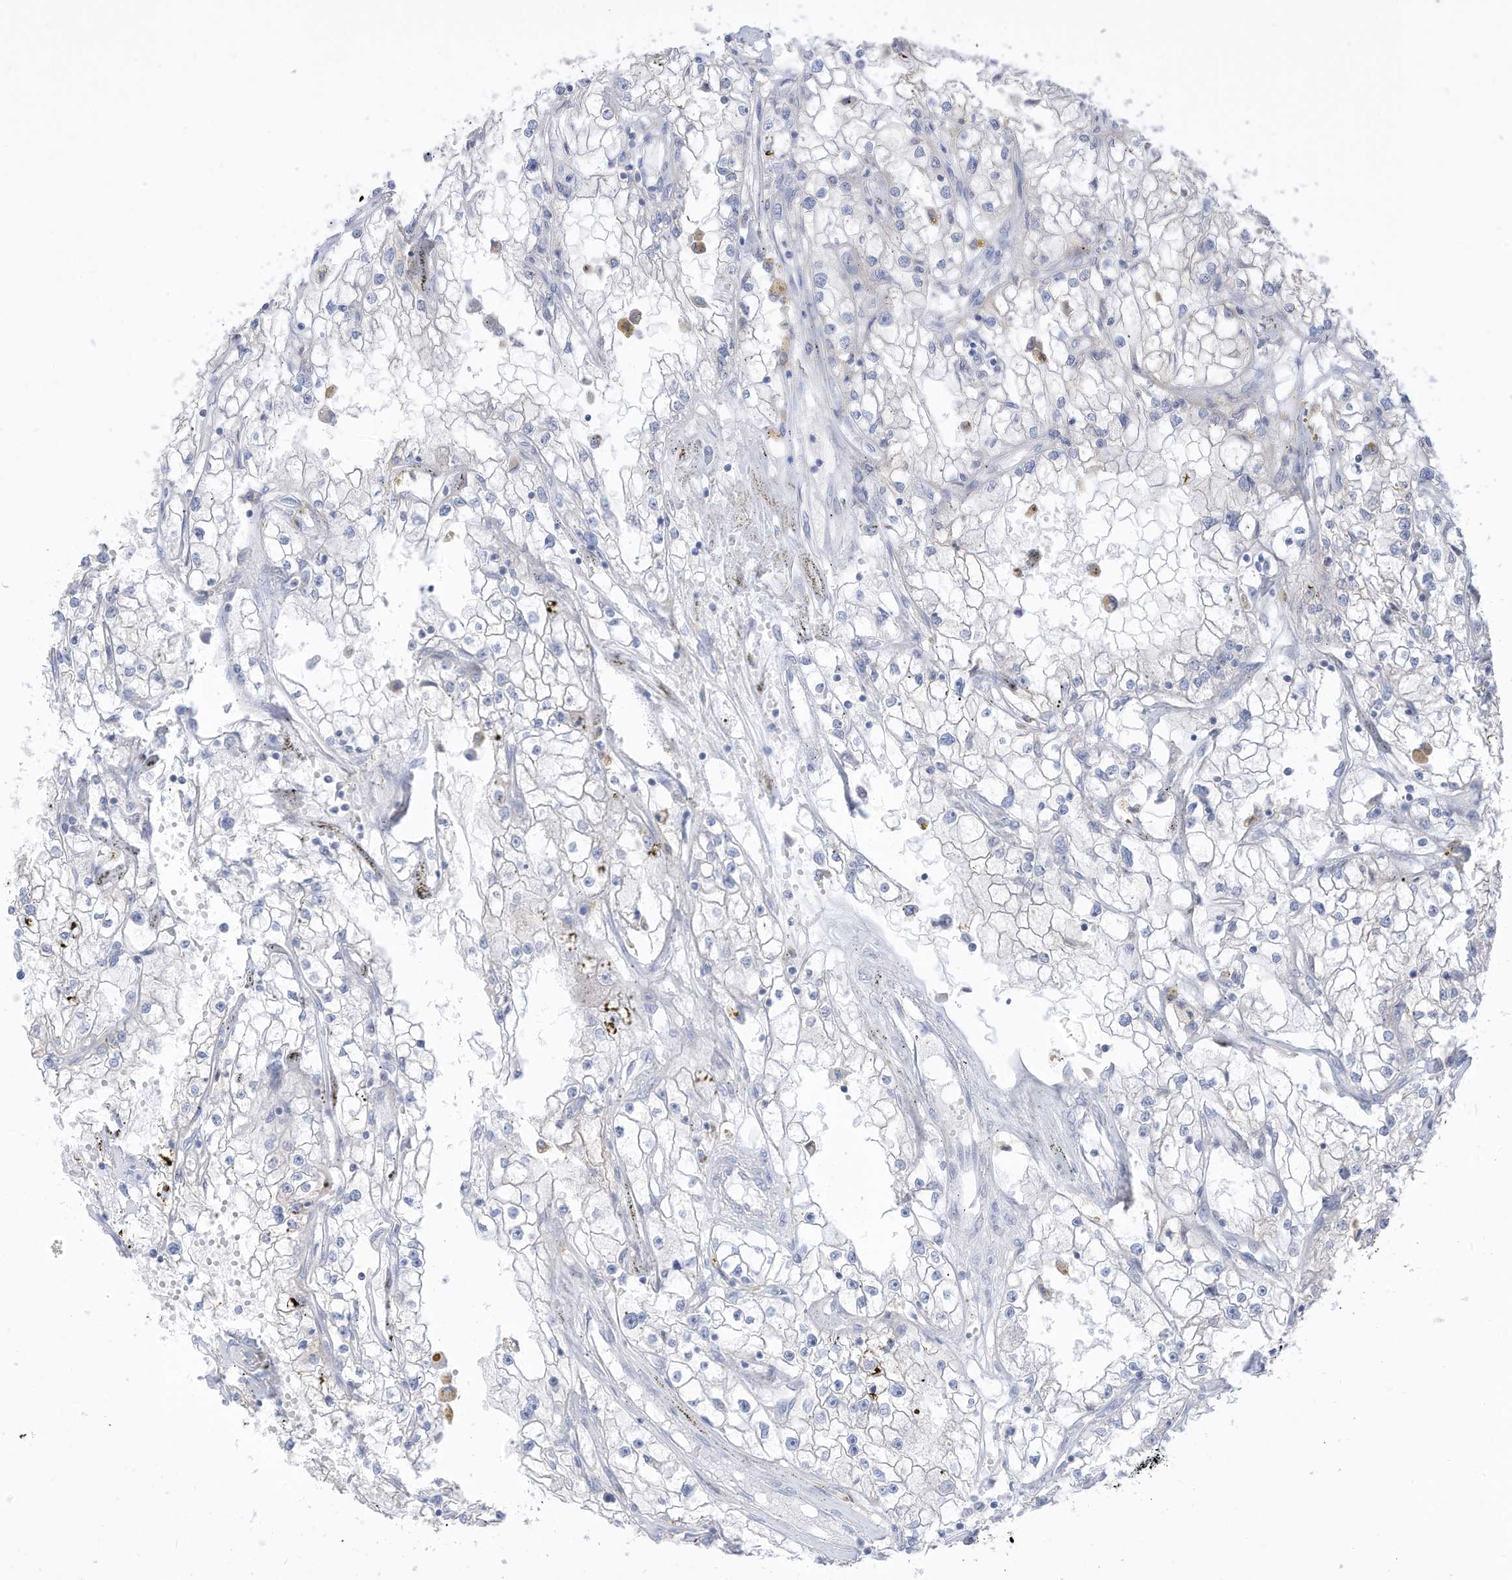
{"staining": {"intensity": "negative", "quantity": "none", "location": "none"}, "tissue": "renal cancer", "cell_type": "Tumor cells", "image_type": "cancer", "snomed": [{"axis": "morphology", "description": "Adenocarcinoma, NOS"}, {"axis": "topography", "description": "Kidney"}], "caption": "A histopathology image of renal cancer (adenocarcinoma) stained for a protein demonstrates no brown staining in tumor cells.", "gene": "OGT", "patient": {"sex": "male", "age": 56}}